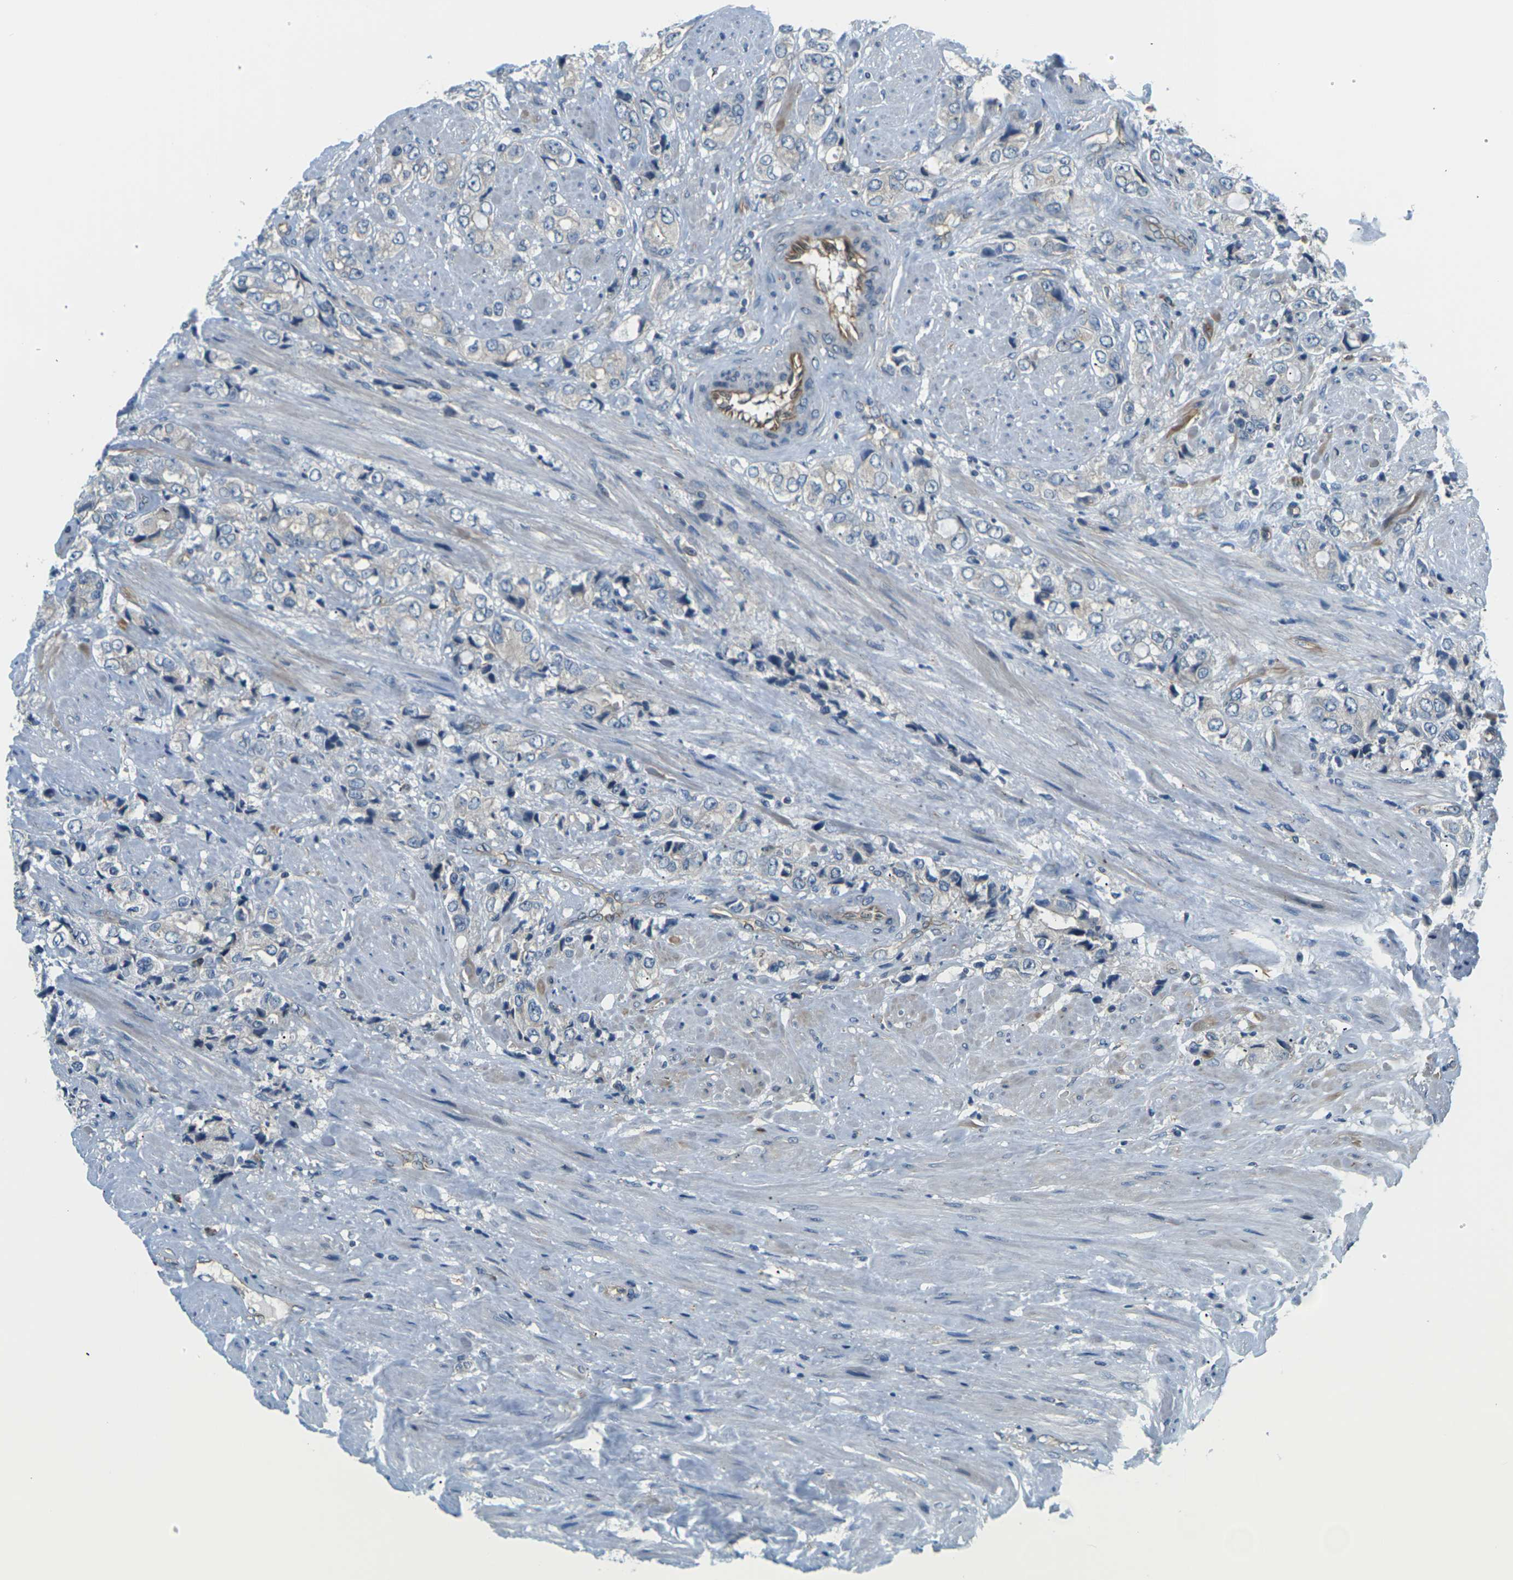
{"staining": {"intensity": "negative", "quantity": "none", "location": "none"}, "tissue": "prostate cancer", "cell_type": "Tumor cells", "image_type": "cancer", "snomed": [{"axis": "morphology", "description": "Adenocarcinoma, High grade"}, {"axis": "topography", "description": "Prostate"}], "caption": "A high-resolution image shows immunohistochemistry staining of prostate cancer, which exhibits no significant staining in tumor cells.", "gene": "SLC13A3", "patient": {"sex": "male", "age": 61}}